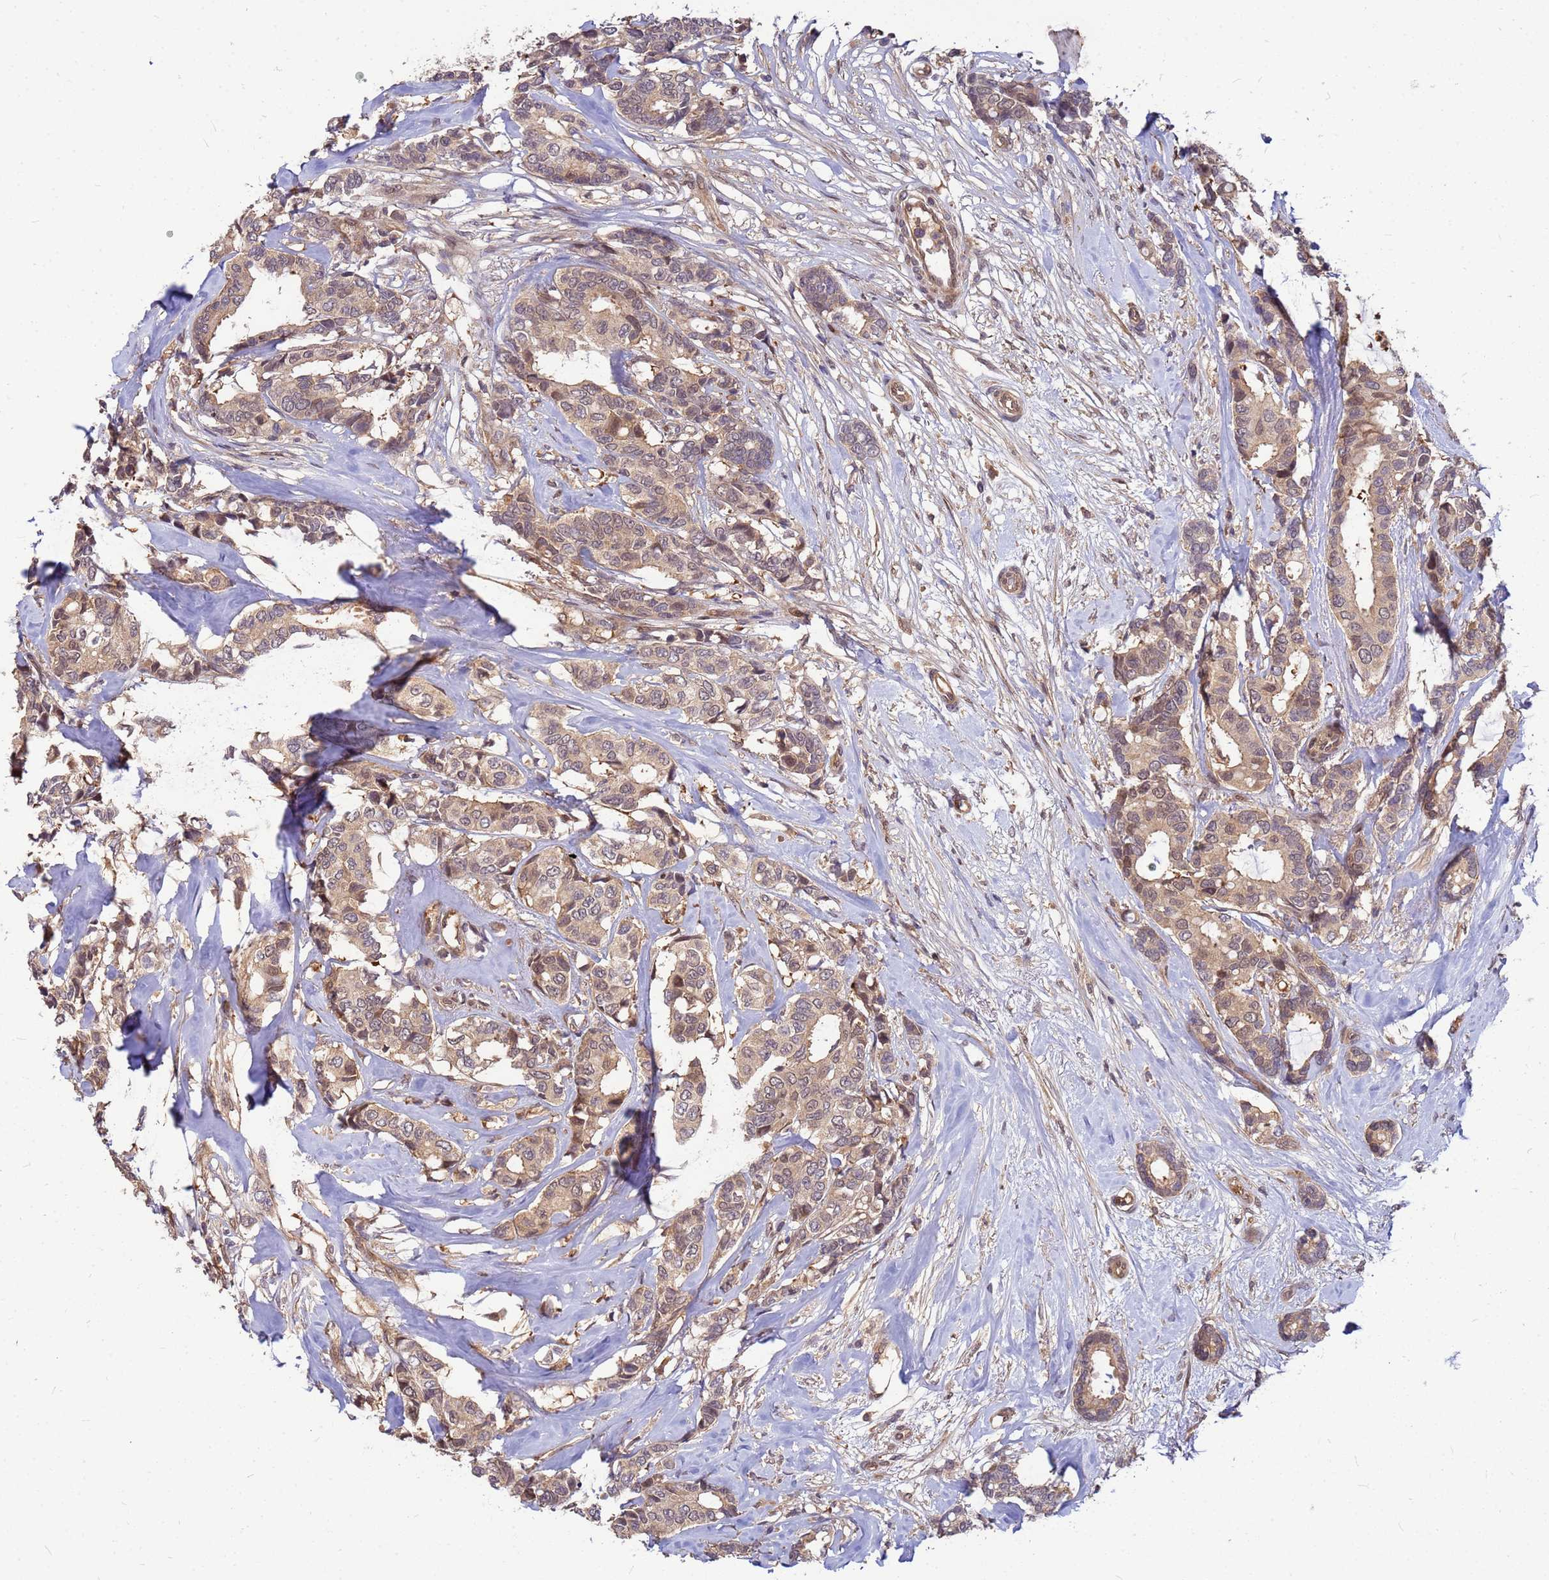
{"staining": {"intensity": "weak", "quantity": ">75%", "location": "cytoplasmic/membranous,nuclear"}, "tissue": "breast cancer", "cell_type": "Tumor cells", "image_type": "cancer", "snomed": [{"axis": "morphology", "description": "Duct carcinoma"}, {"axis": "topography", "description": "Breast"}], "caption": "Breast cancer (invasive ductal carcinoma) stained for a protein displays weak cytoplasmic/membranous and nuclear positivity in tumor cells.", "gene": "DUS4L", "patient": {"sex": "female", "age": 87}}